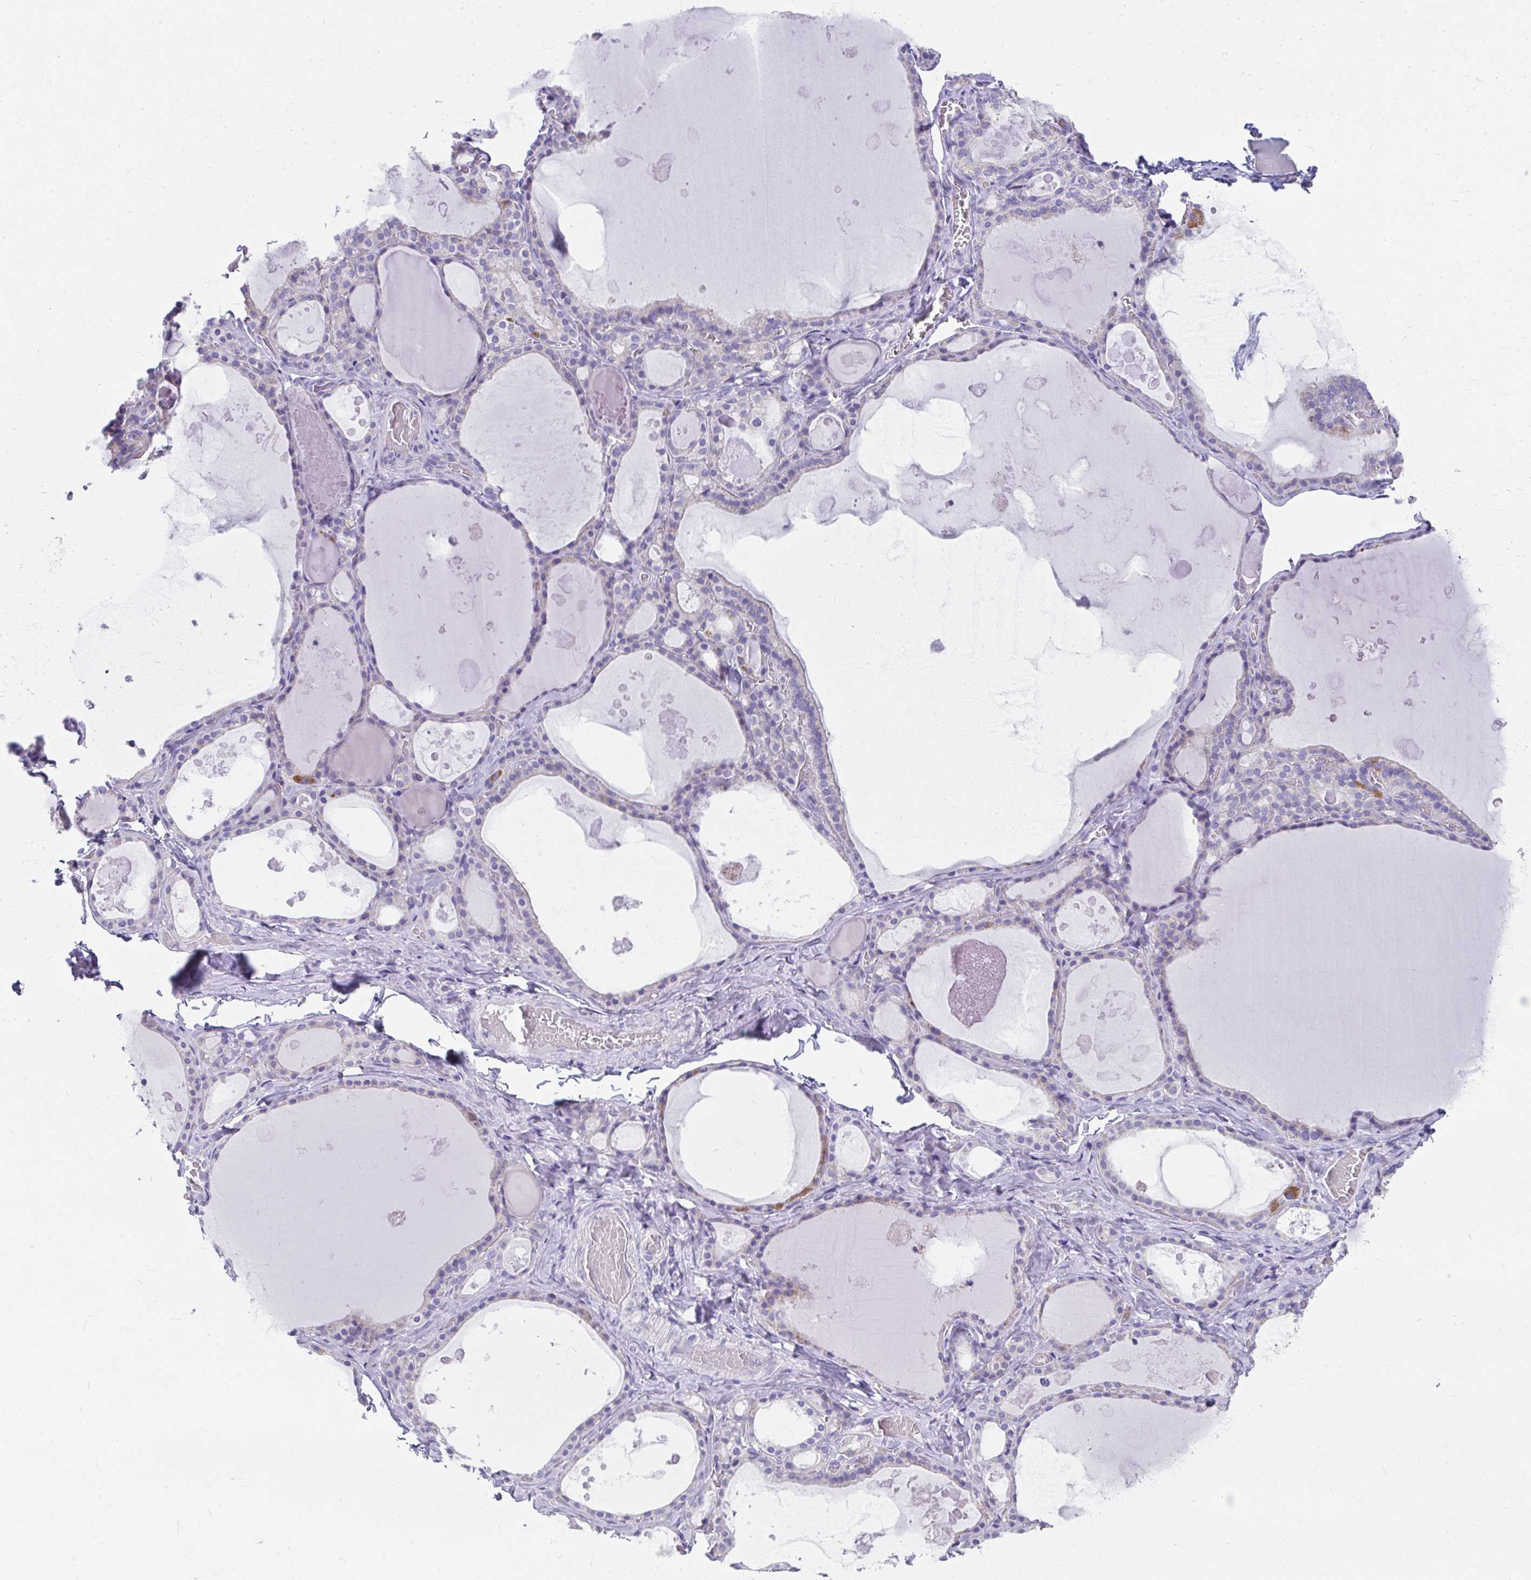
{"staining": {"intensity": "moderate", "quantity": "<25%", "location": "cytoplasmic/membranous"}, "tissue": "thyroid gland", "cell_type": "Glandular cells", "image_type": "normal", "snomed": [{"axis": "morphology", "description": "Normal tissue, NOS"}, {"axis": "topography", "description": "Thyroid gland"}], "caption": "This is a photomicrograph of IHC staining of unremarkable thyroid gland, which shows moderate positivity in the cytoplasmic/membranous of glandular cells.", "gene": "SLC6A1", "patient": {"sex": "male", "age": 56}}